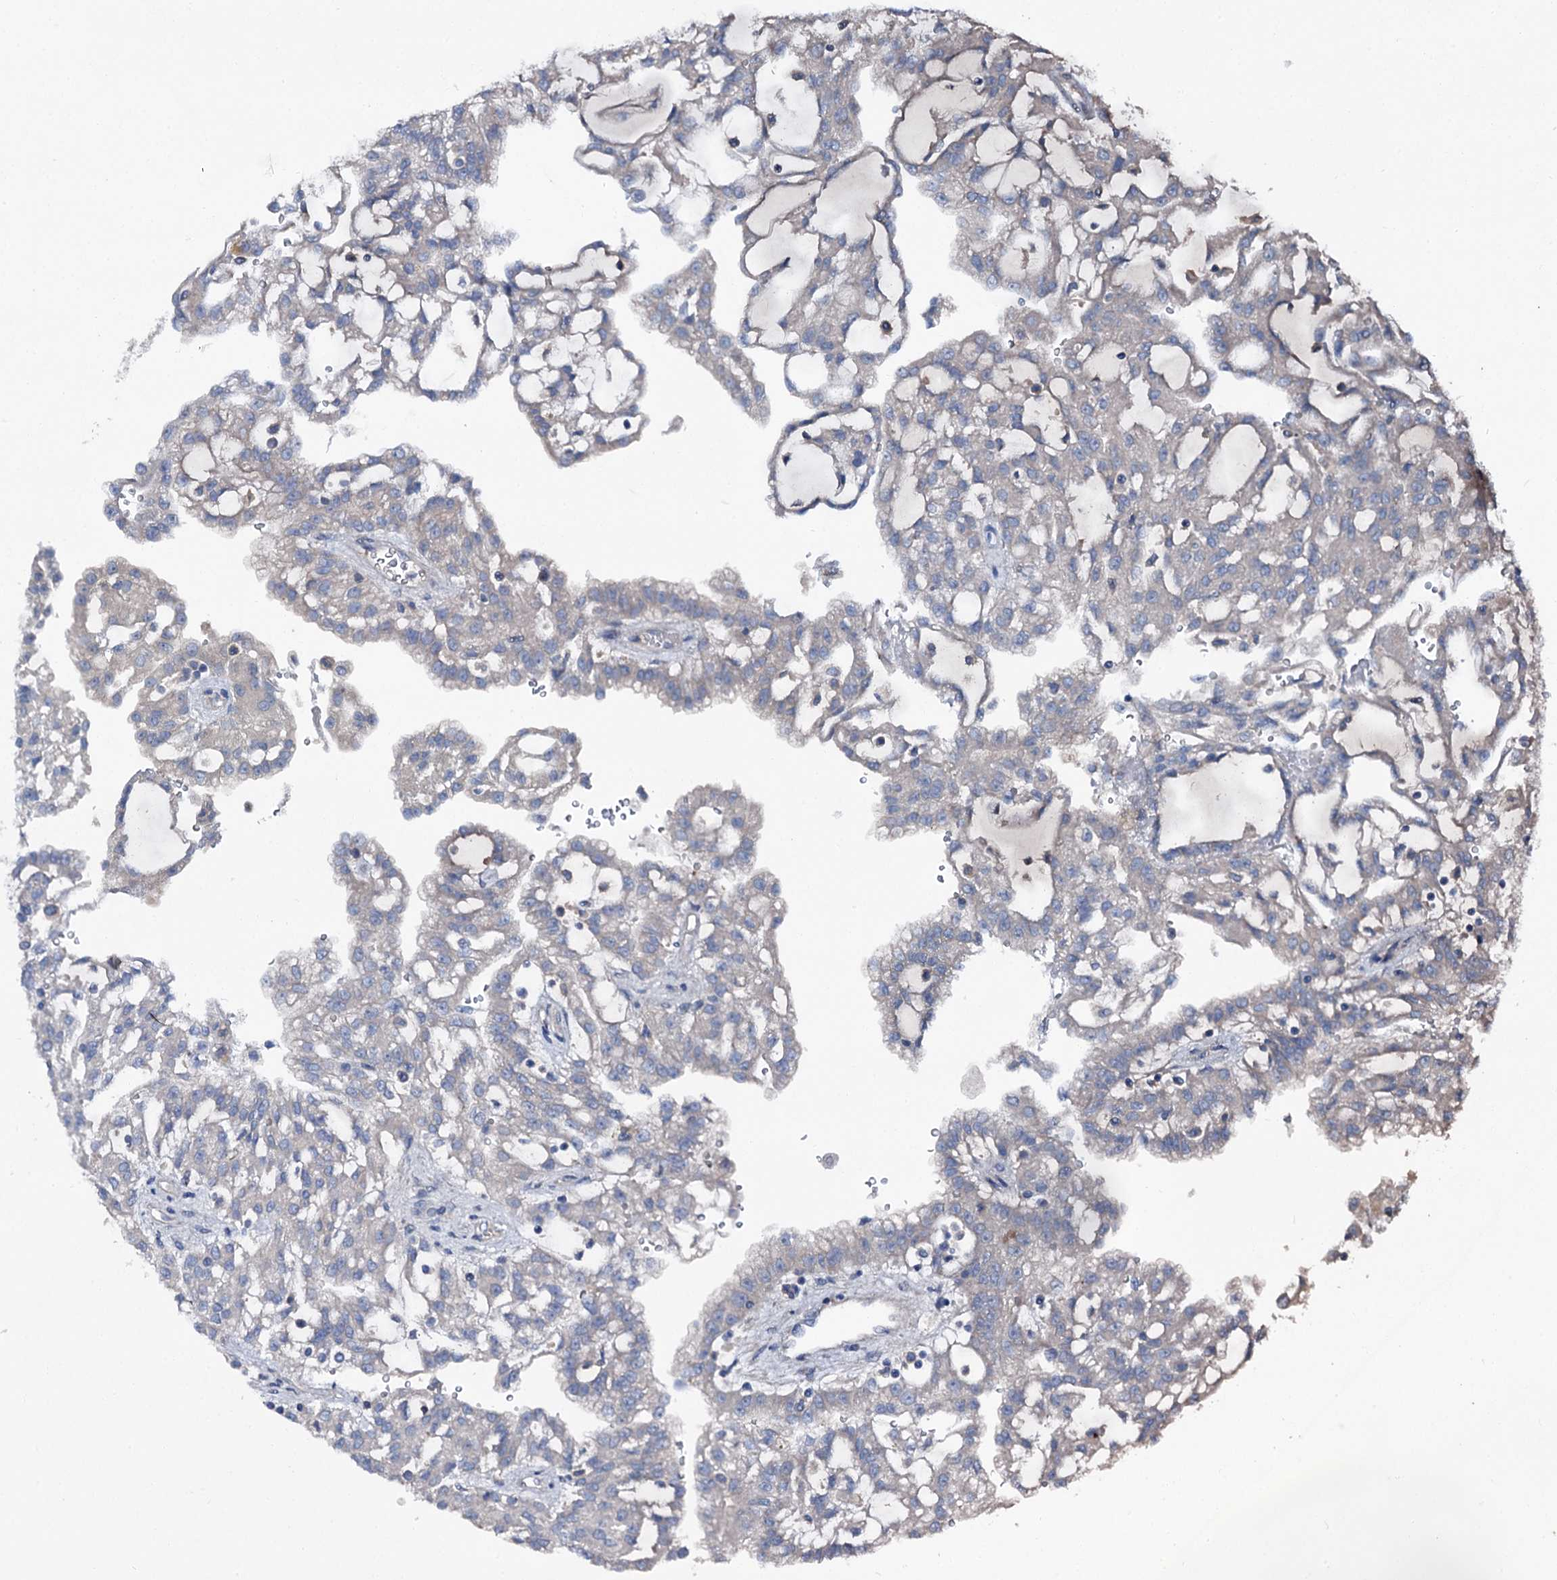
{"staining": {"intensity": "negative", "quantity": "none", "location": "none"}, "tissue": "renal cancer", "cell_type": "Tumor cells", "image_type": "cancer", "snomed": [{"axis": "morphology", "description": "Adenocarcinoma, NOS"}, {"axis": "topography", "description": "Kidney"}], "caption": "This is an immunohistochemistry image of human renal adenocarcinoma. There is no staining in tumor cells.", "gene": "SLC22A25", "patient": {"sex": "male", "age": 63}}